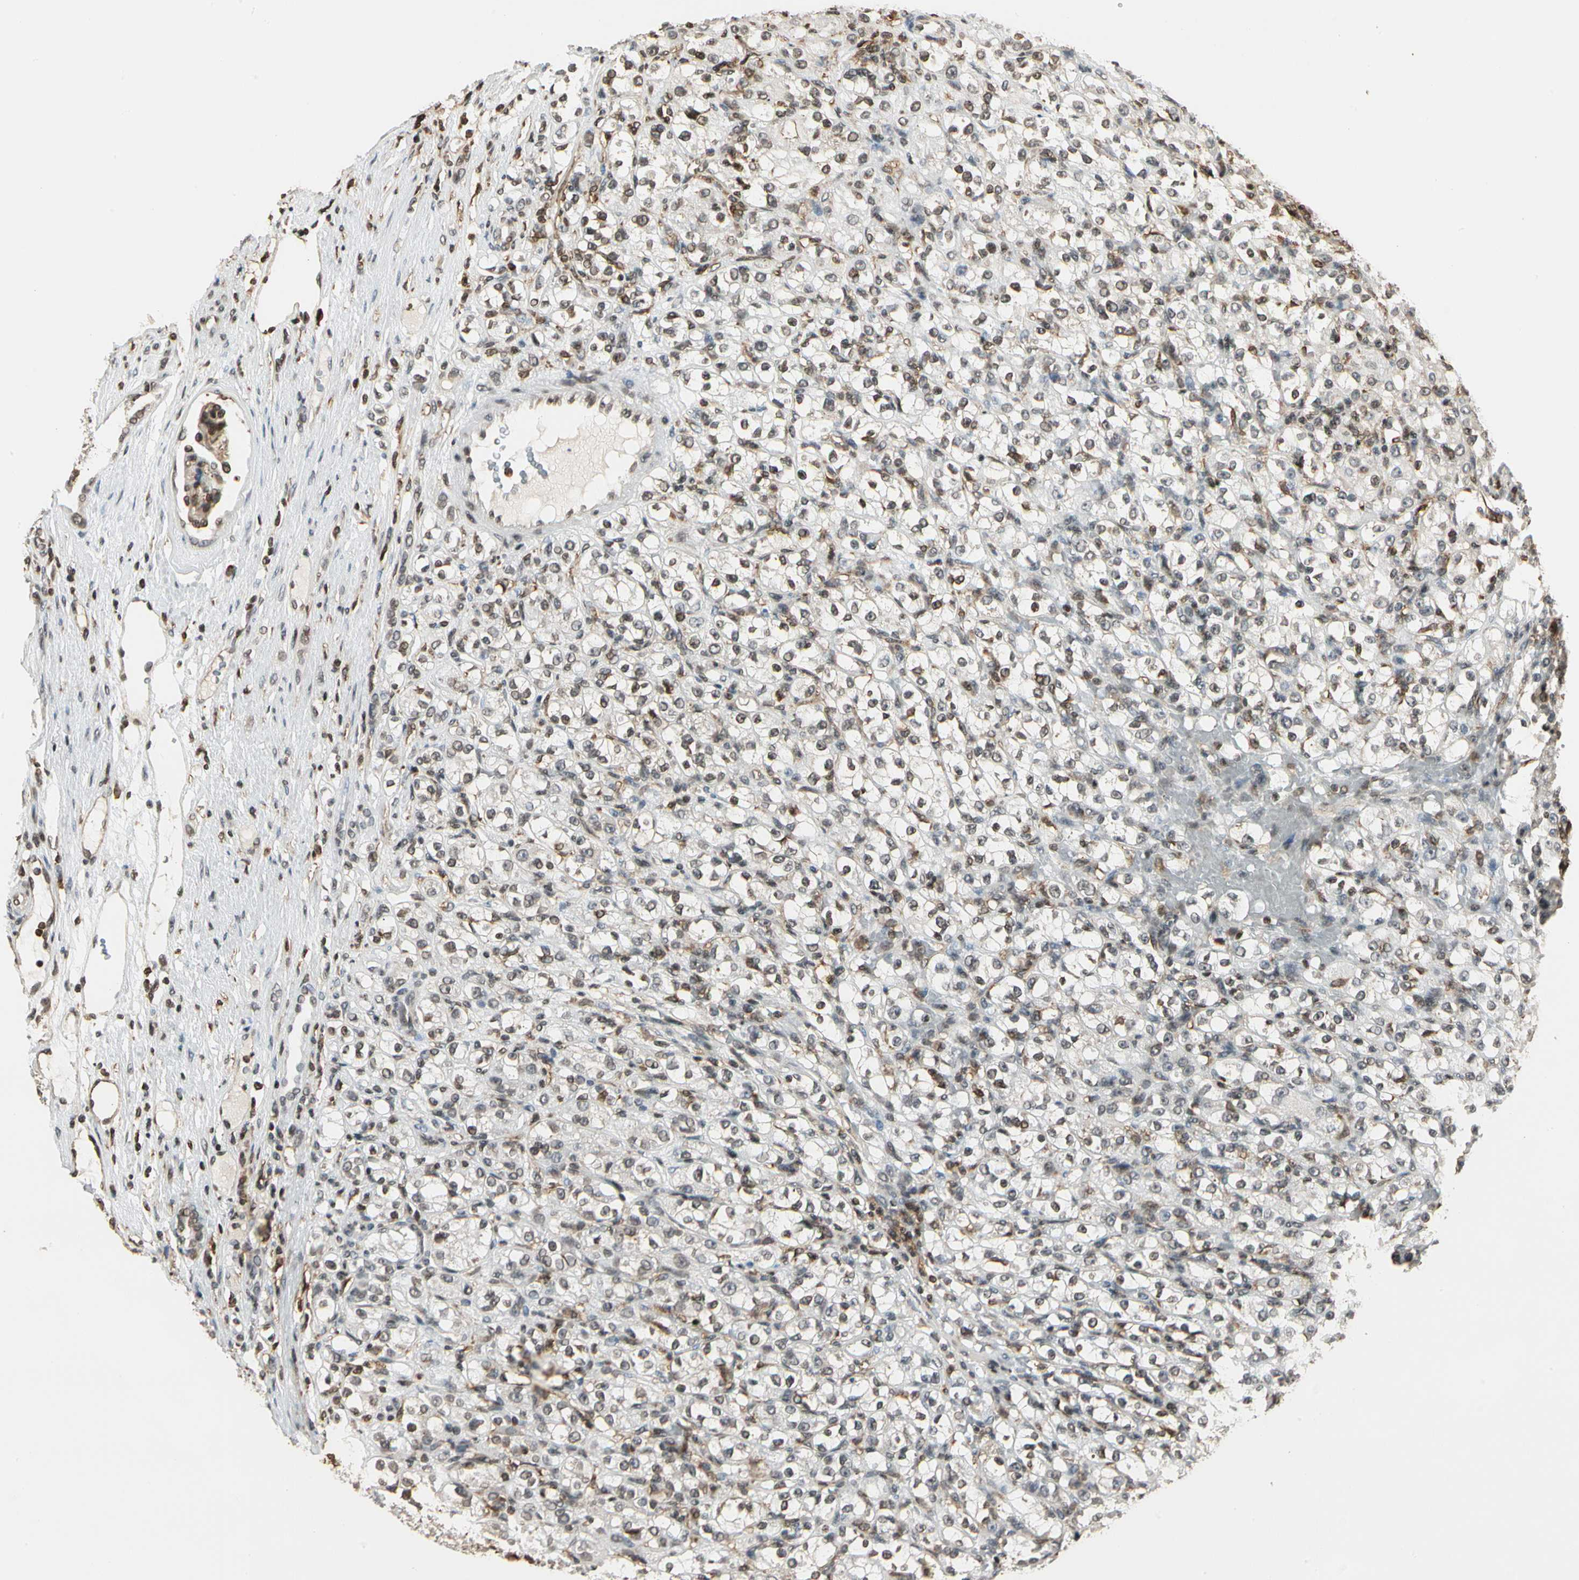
{"staining": {"intensity": "weak", "quantity": ">75%", "location": "nuclear"}, "tissue": "renal cancer", "cell_type": "Tumor cells", "image_type": "cancer", "snomed": [{"axis": "morphology", "description": "Normal tissue, NOS"}, {"axis": "morphology", "description": "Adenocarcinoma, NOS"}, {"axis": "topography", "description": "Kidney"}], "caption": "Adenocarcinoma (renal) tissue shows weak nuclear positivity in about >75% of tumor cells", "gene": "FER", "patient": {"sex": "male", "age": 61}}